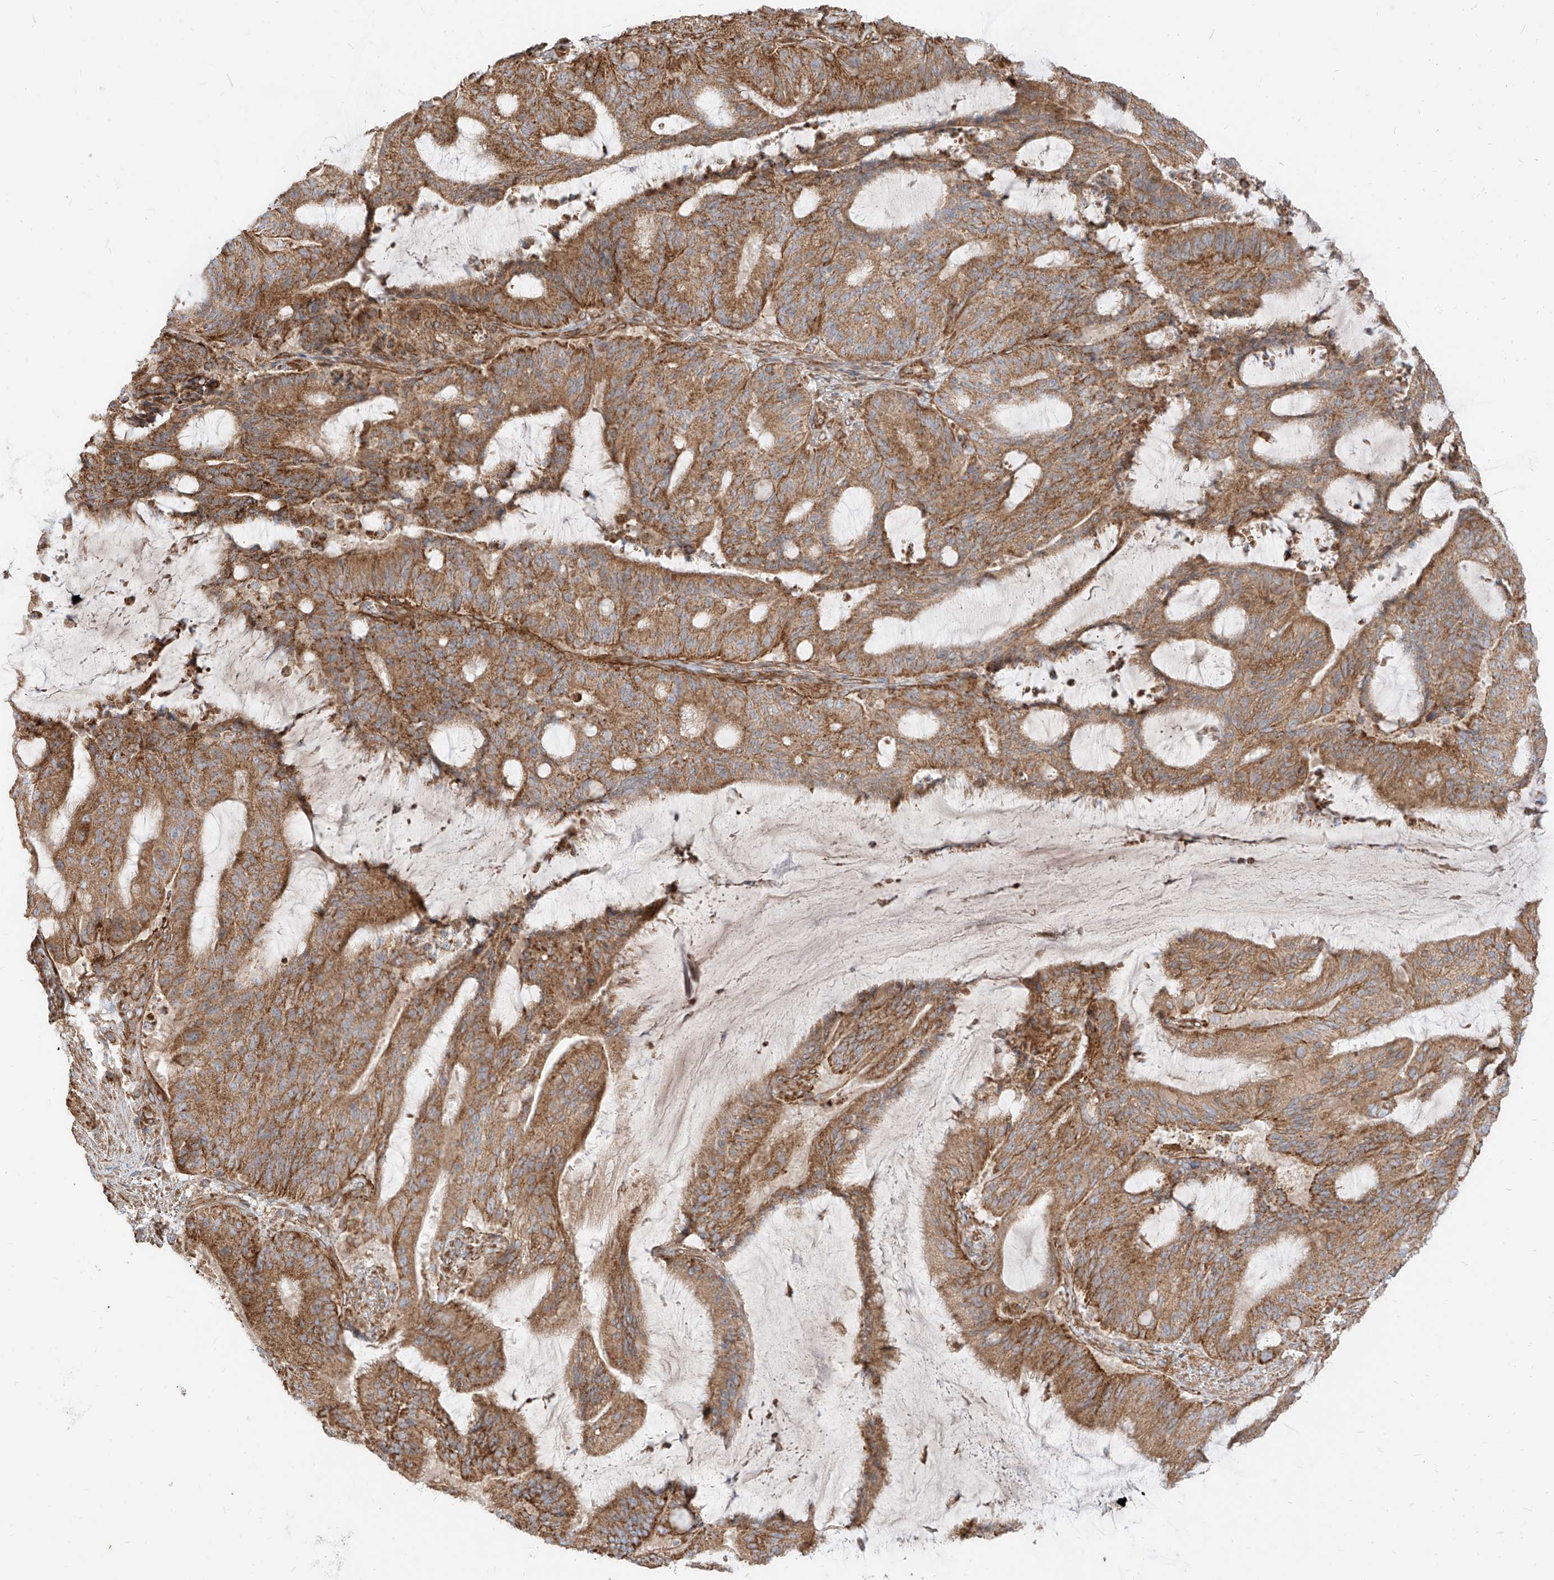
{"staining": {"intensity": "moderate", "quantity": ">75%", "location": "cytoplasmic/membranous"}, "tissue": "liver cancer", "cell_type": "Tumor cells", "image_type": "cancer", "snomed": [{"axis": "morphology", "description": "Normal tissue, NOS"}, {"axis": "morphology", "description": "Cholangiocarcinoma"}, {"axis": "topography", "description": "Liver"}, {"axis": "topography", "description": "Peripheral nerve tissue"}], "caption": "A micrograph of liver cancer (cholangiocarcinoma) stained for a protein exhibits moderate cytoplasmic/membranous brown staining in tumor cells.", "gene": "PLCL1", "patient": {"sex": "female", "age": 73}}